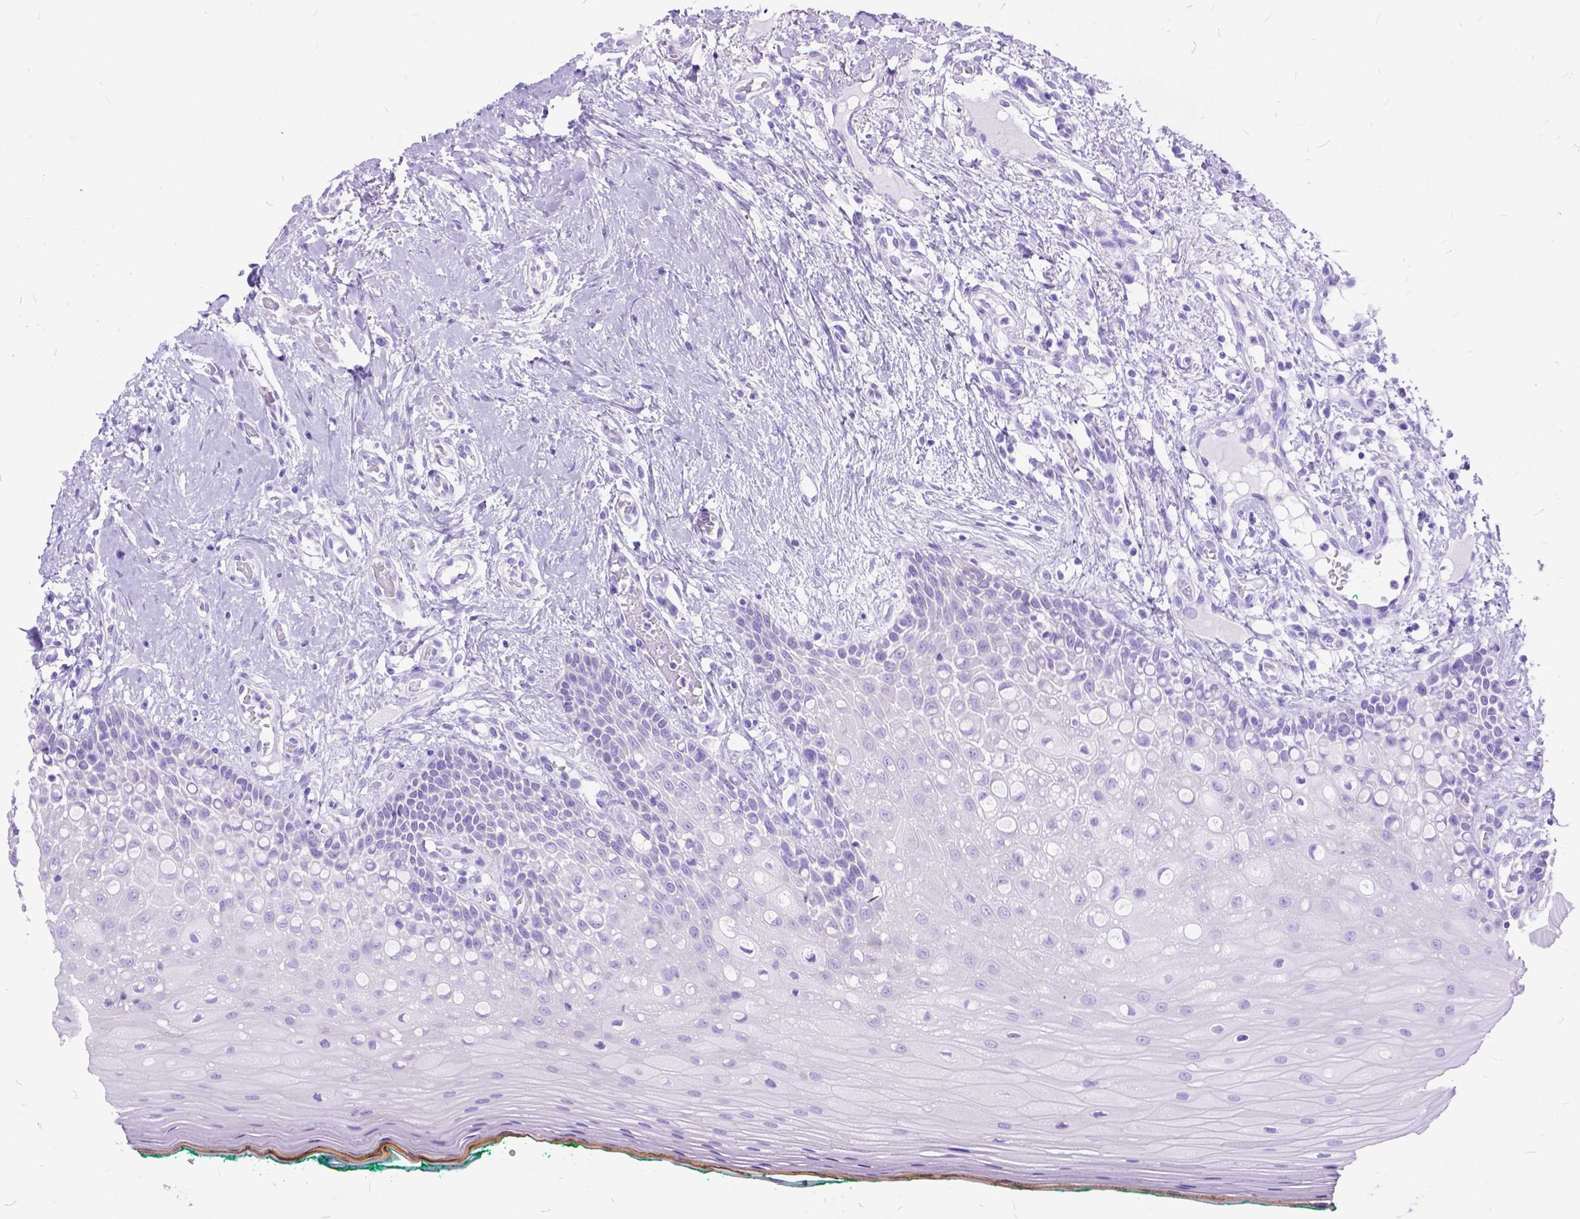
{"staining": {"intensity": "negative", "quantity": "none", "location": "none"}, "tissue": "oral mucosa", "cell_type": "Squamous epithelial cells", "image_type": "normal", "snomed": [{"axis": "morphology", "description": "Normal tissue, NOS"}, {"axis": "topography", "description": "Oral tissue"}], "caption": "Immunohistochemistry of unremarkable human oral mucosa exhibits no expression in squamous epithelial cells. The staining is performed using DAB brown chromogen with nuclei counter-stained in using hematoxylin.", "gene": "DNAH2", "patient": {"sex": "female", "age": 83}}